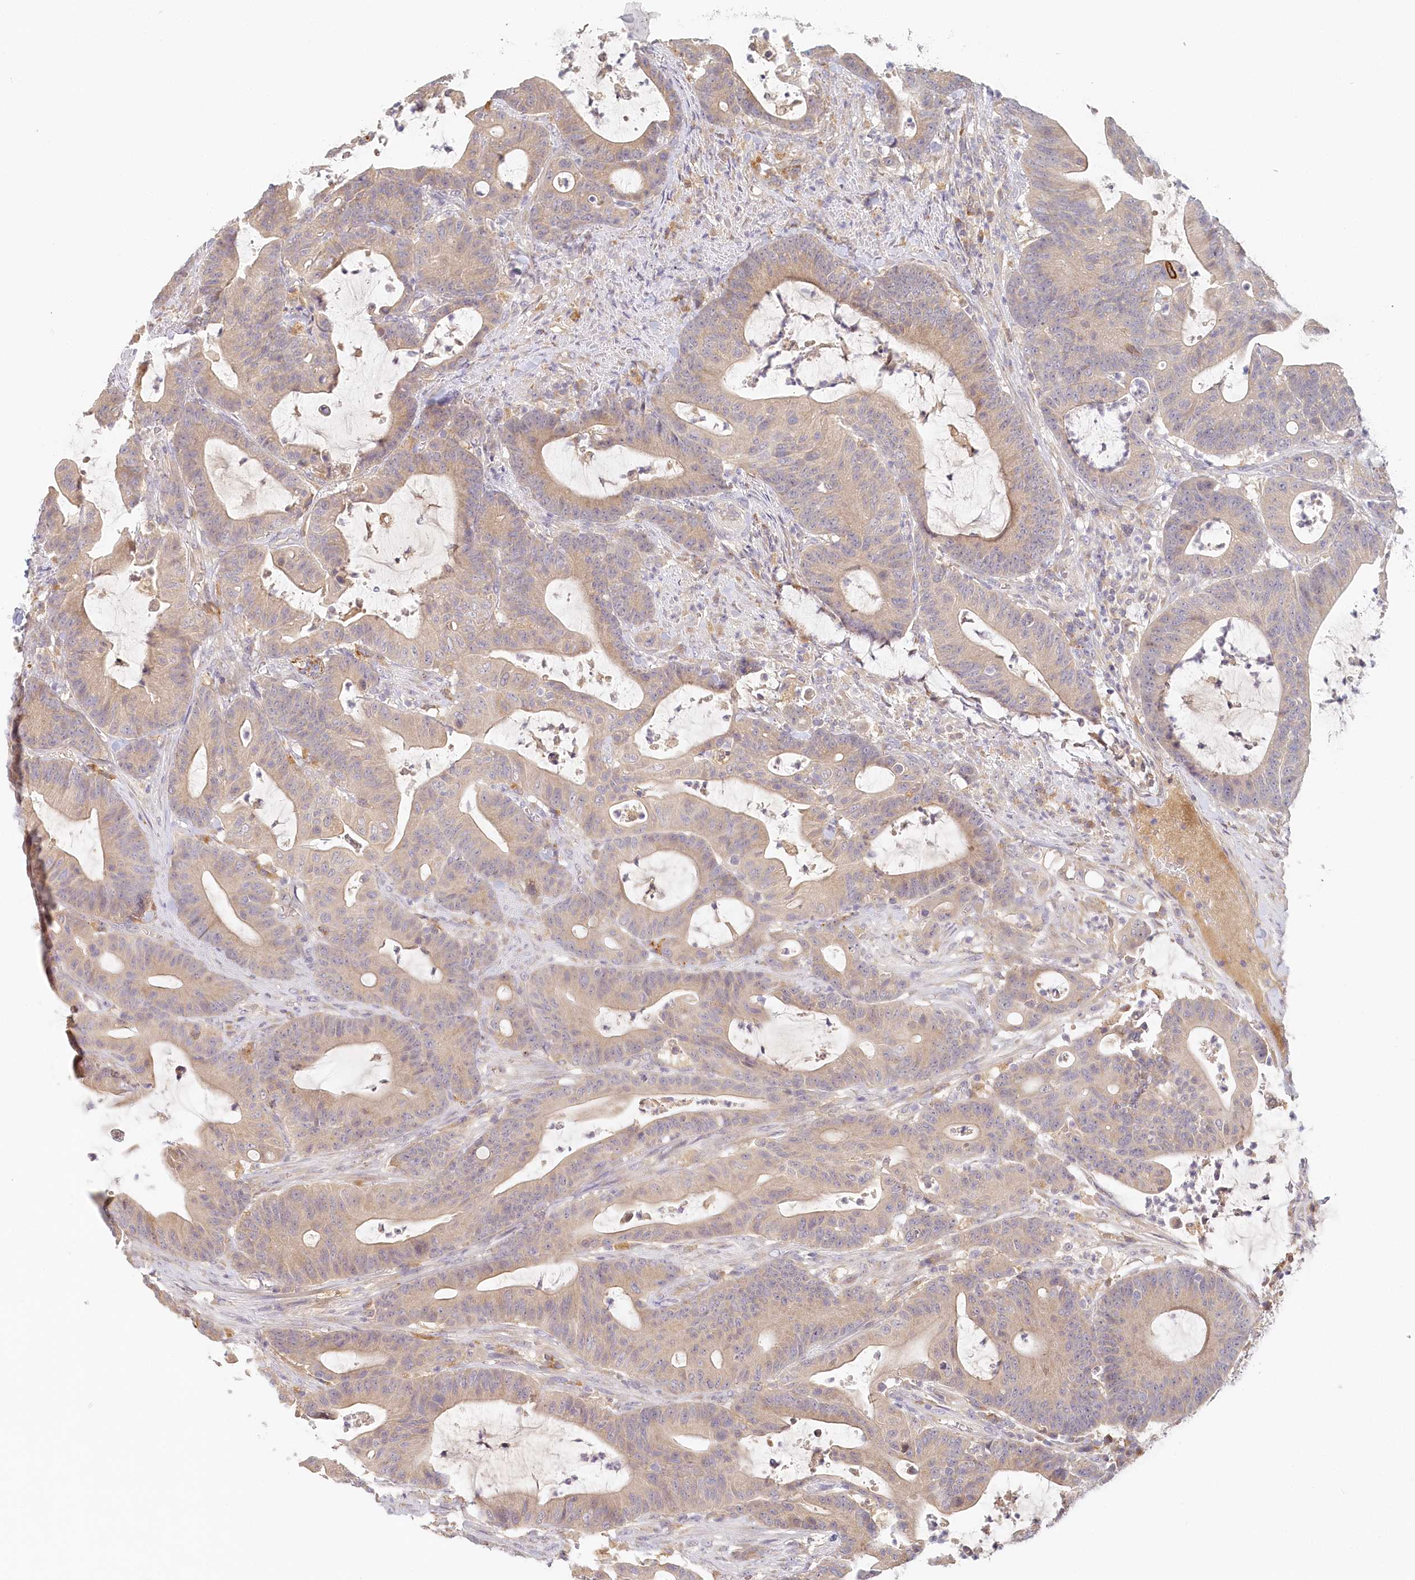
{"staining": {"intensity": "weak", "quantity": "25%-75%", "location": "cytoplasmic/membranous"}, "tissue": "colorectal cancer", "cell_type": "Tumor cells", "image_type": "cancer", "snomed": [{"axis": "morphology", "description": "Adenocarcinoma, NOS"}, {"axis": "topography", "description": "Colon"}], "caption": "Immunohistochemical staining of human colorectal cancer reveals weak cytoplasmic/membranous protein staining in about 25%-75% of tumor cells.", "gene": "VSIG1", "patient": {"sex": "female", "age": 84}}